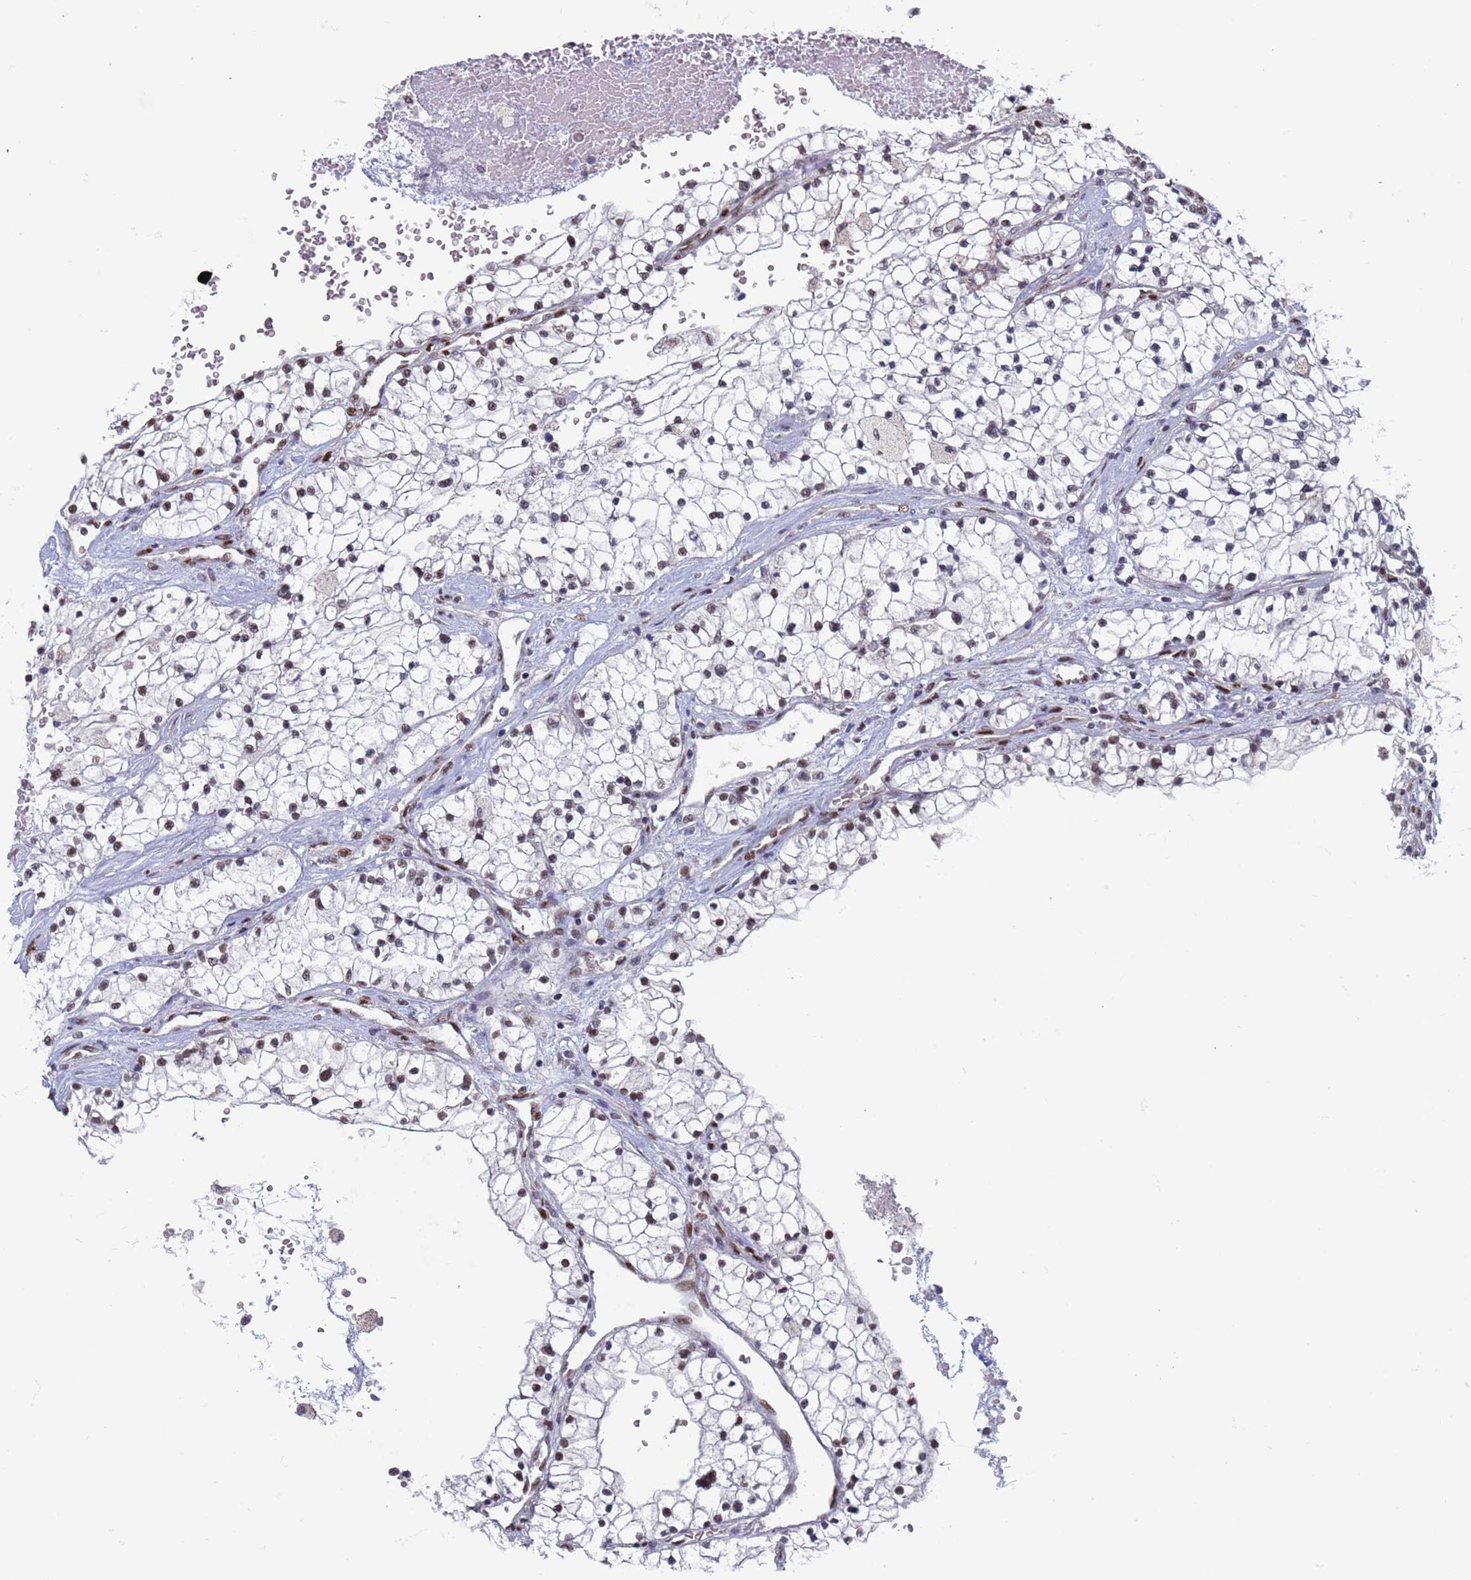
{"staining": {"intensity": "moderate", "quantity": "25%-75%", "location": "nuclear"}, "tissue": "renal cancer", "cell_type": "Tumor cells", "image_type": "cancer", "snomed": [{"axis": "morphology", "description": "Normal tissue, NOS"}, {"axis": "morphology", "description": "Adenocarcinoma, NOS"}, {"axis": "topography", "description": "Kidney"}], "caption": "Immunohistochemical staining of human renal cancer exhibits medium levels of moderate nuclear protein positivity in approximately 25%-75% of tumor cells.", "gene": "SAE1", "patient": {"sex": "male", "age": 68}}